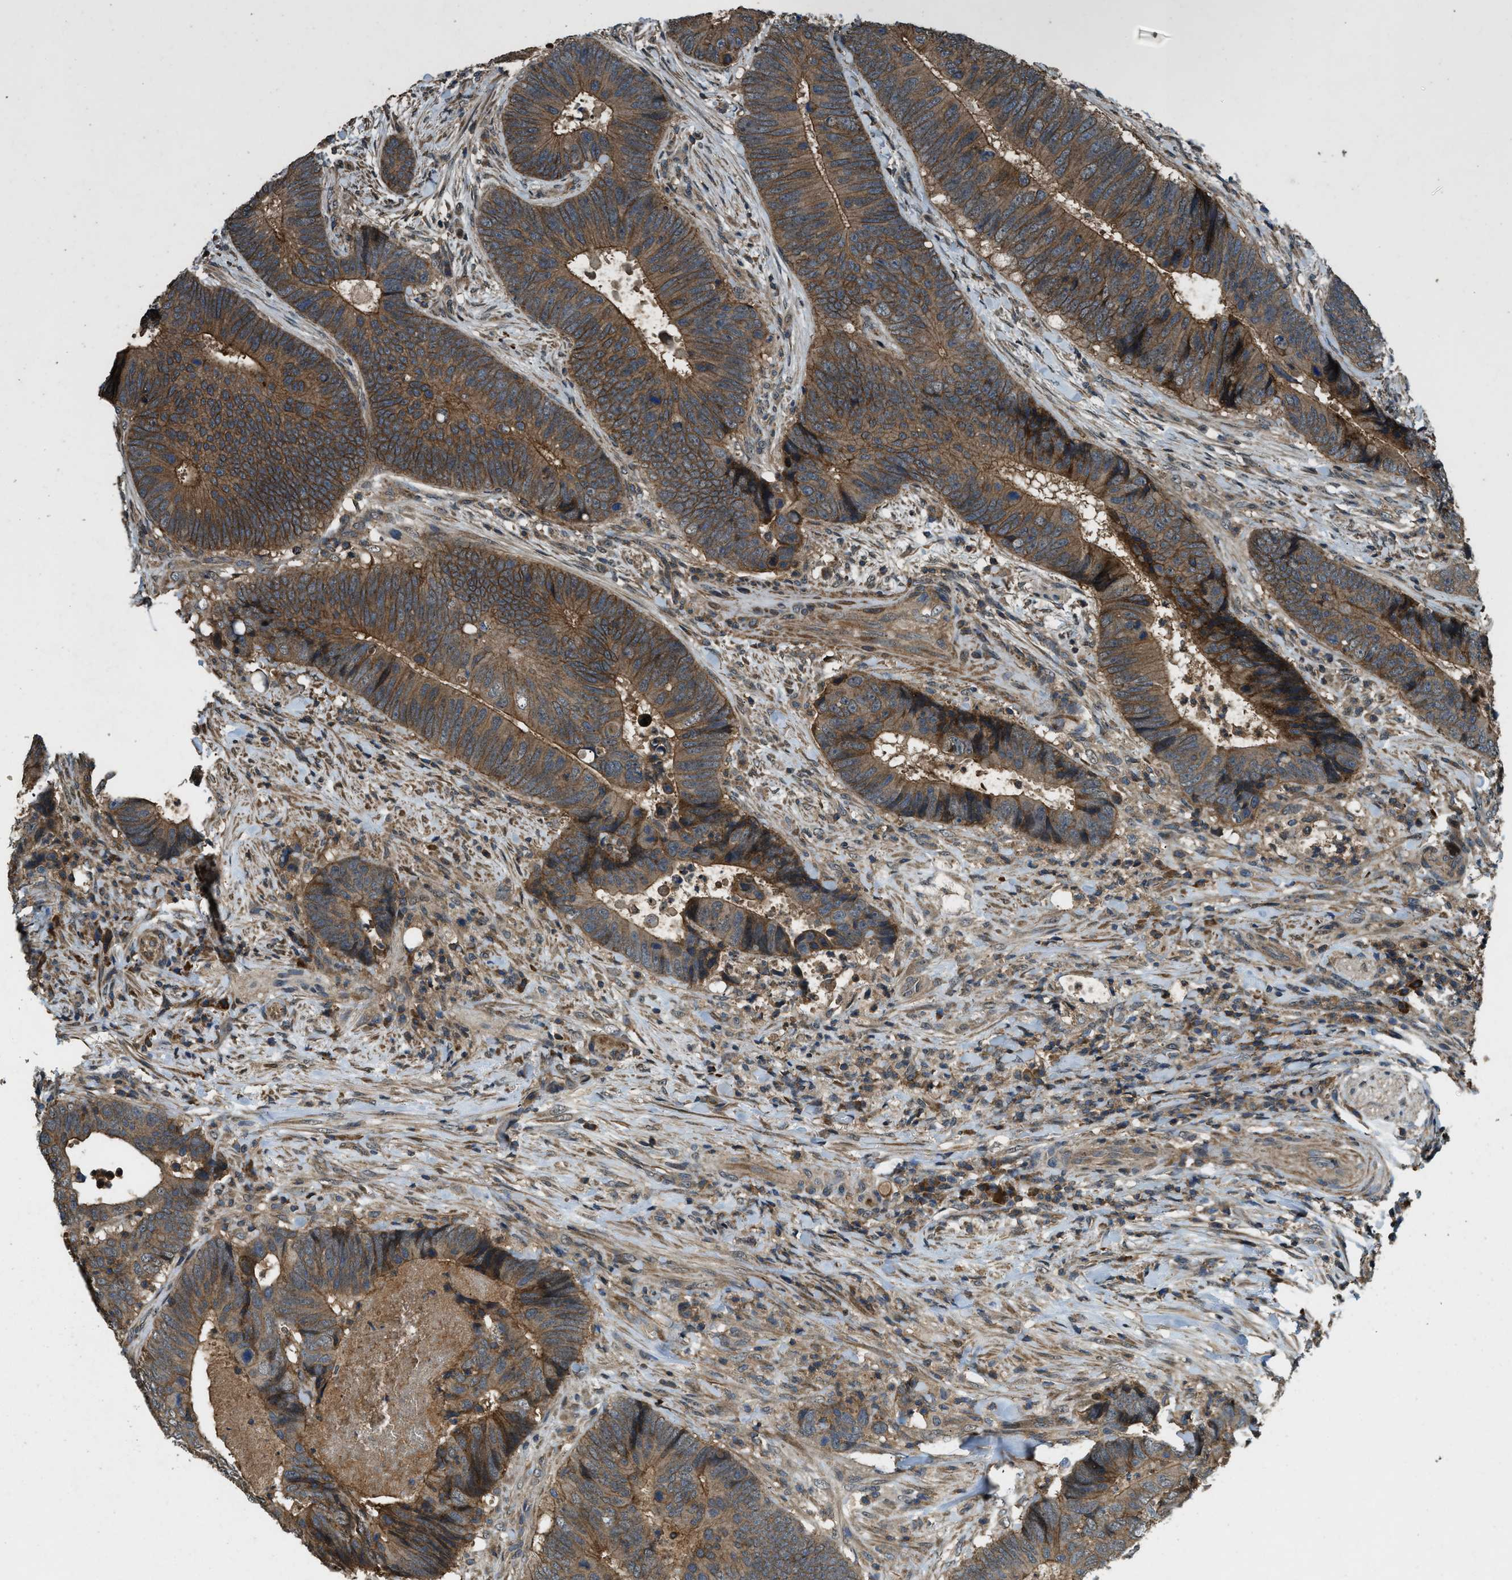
{"staining": {"intensity": "strong", "quantity": ">75%", "location": "cytoplasmic/membranous"}, "tissue": "colorectal cancer", "cell_type": "Tumor cells", "image_type": "cancer", "snomed": [{"axis": "morphology", "description": "Adenocarcinoma, NOS"}, {"axis": "topography", "description": "Colon"}], "caption": "DAB (3,3'-diaminobenzidine) immunohistochemical staining of colorectal cancer (adenocarcinoma) demonstrates strong cytoplasmic/membranous protein positivity in approximately >75% of tumor cells. (IHC, brightfield microscopy, high magnification).", "gene": "ATP8B1", "patient": {"sex": "male", "age": 56}}